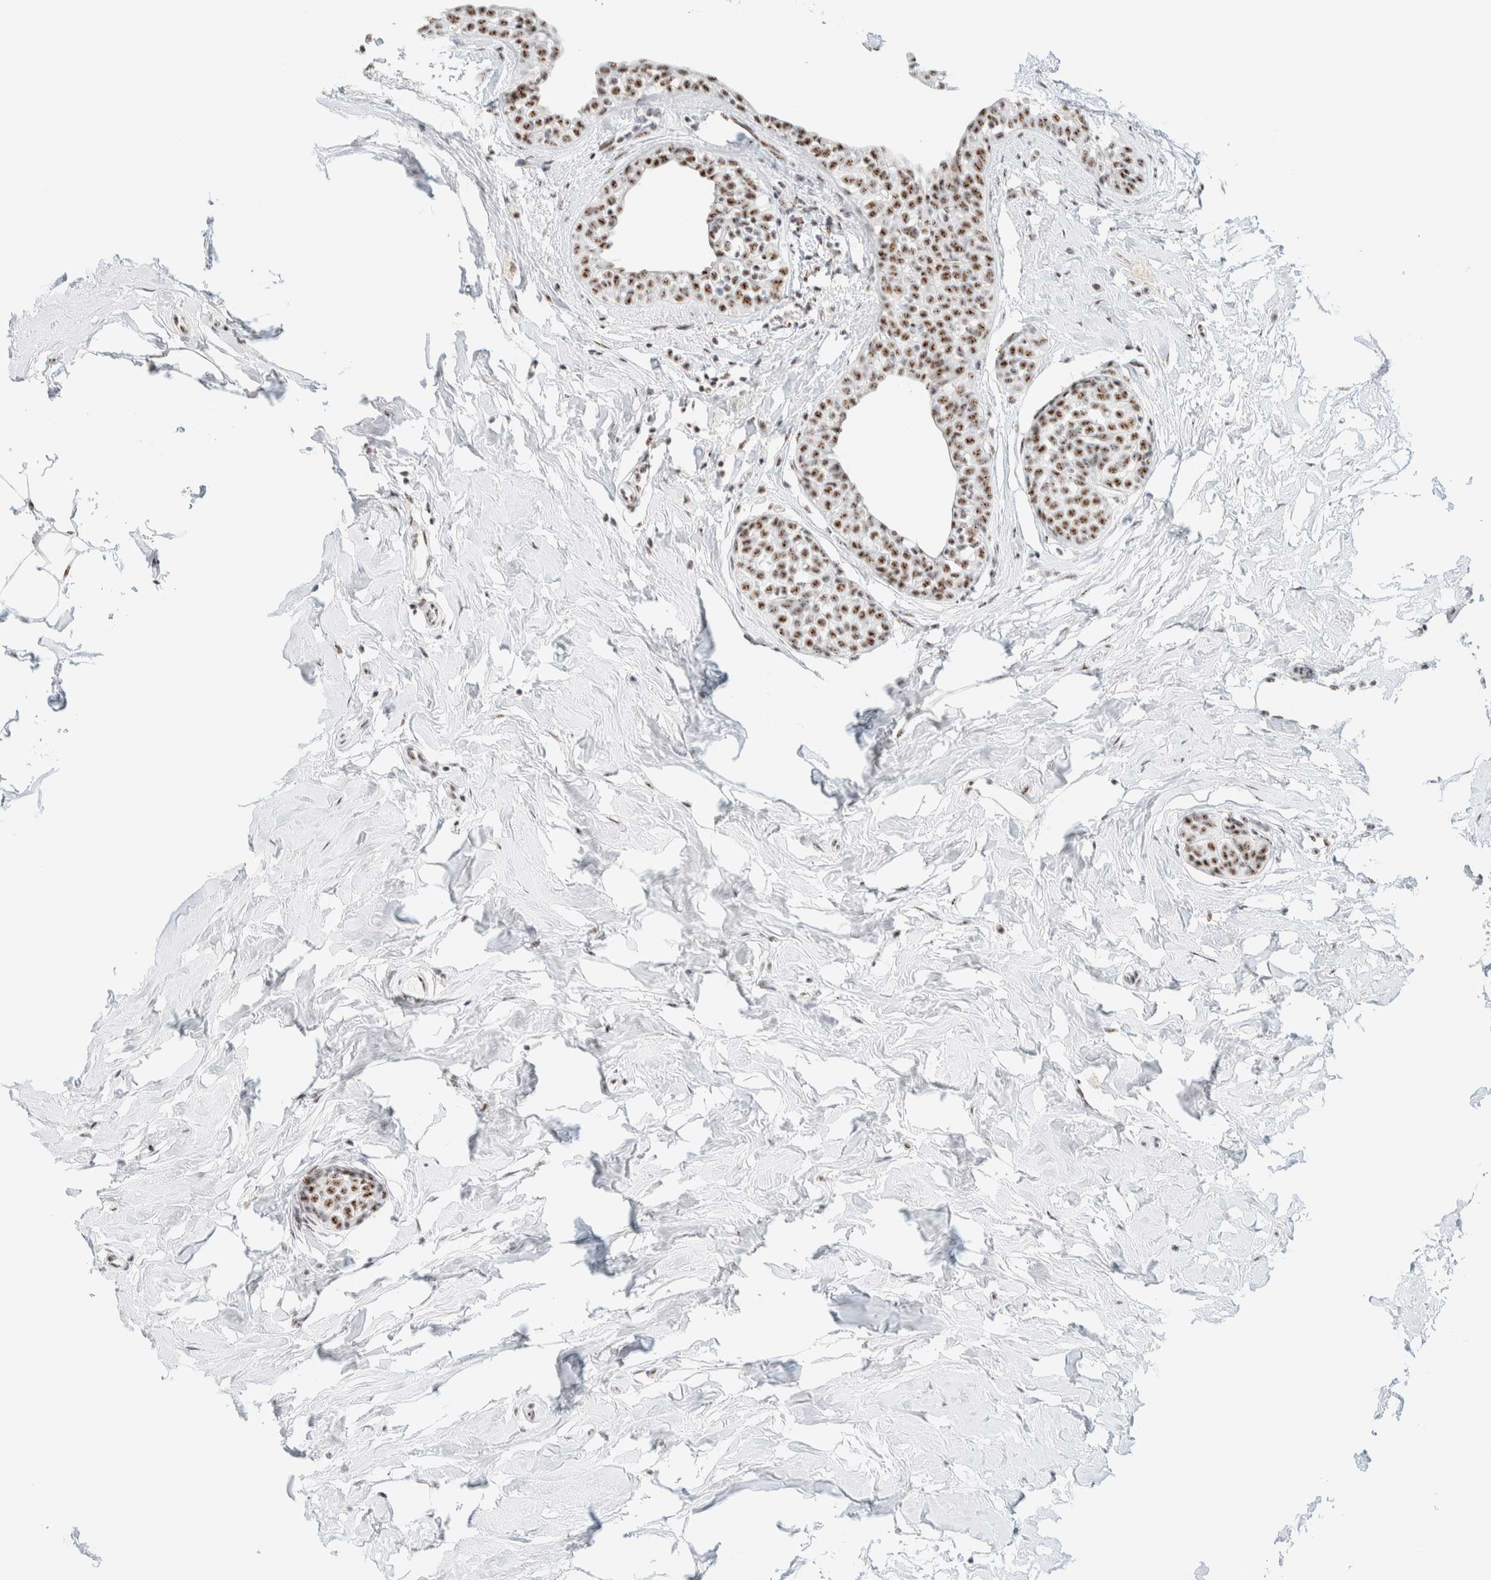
{"staining": {"intensity": "moderate", "quantity": ">75%", "location": "nuclear"}, "tissue": "breast cancer", "cell_type": "Tumor cells", "image_type": "cancer", "snomed": [{"axis": "morphology", "description": "Duct carcinoma"}, {"axis": "topography", "description": "Breast"}], "caption": "Tumor cells demonstrate medium levels of moderate nuclear positivity in about >75% of cells in breast cancer (invasive ductal carcinoma).", "gene": "SON", "patient": {"sex": "female", "age": 55}}